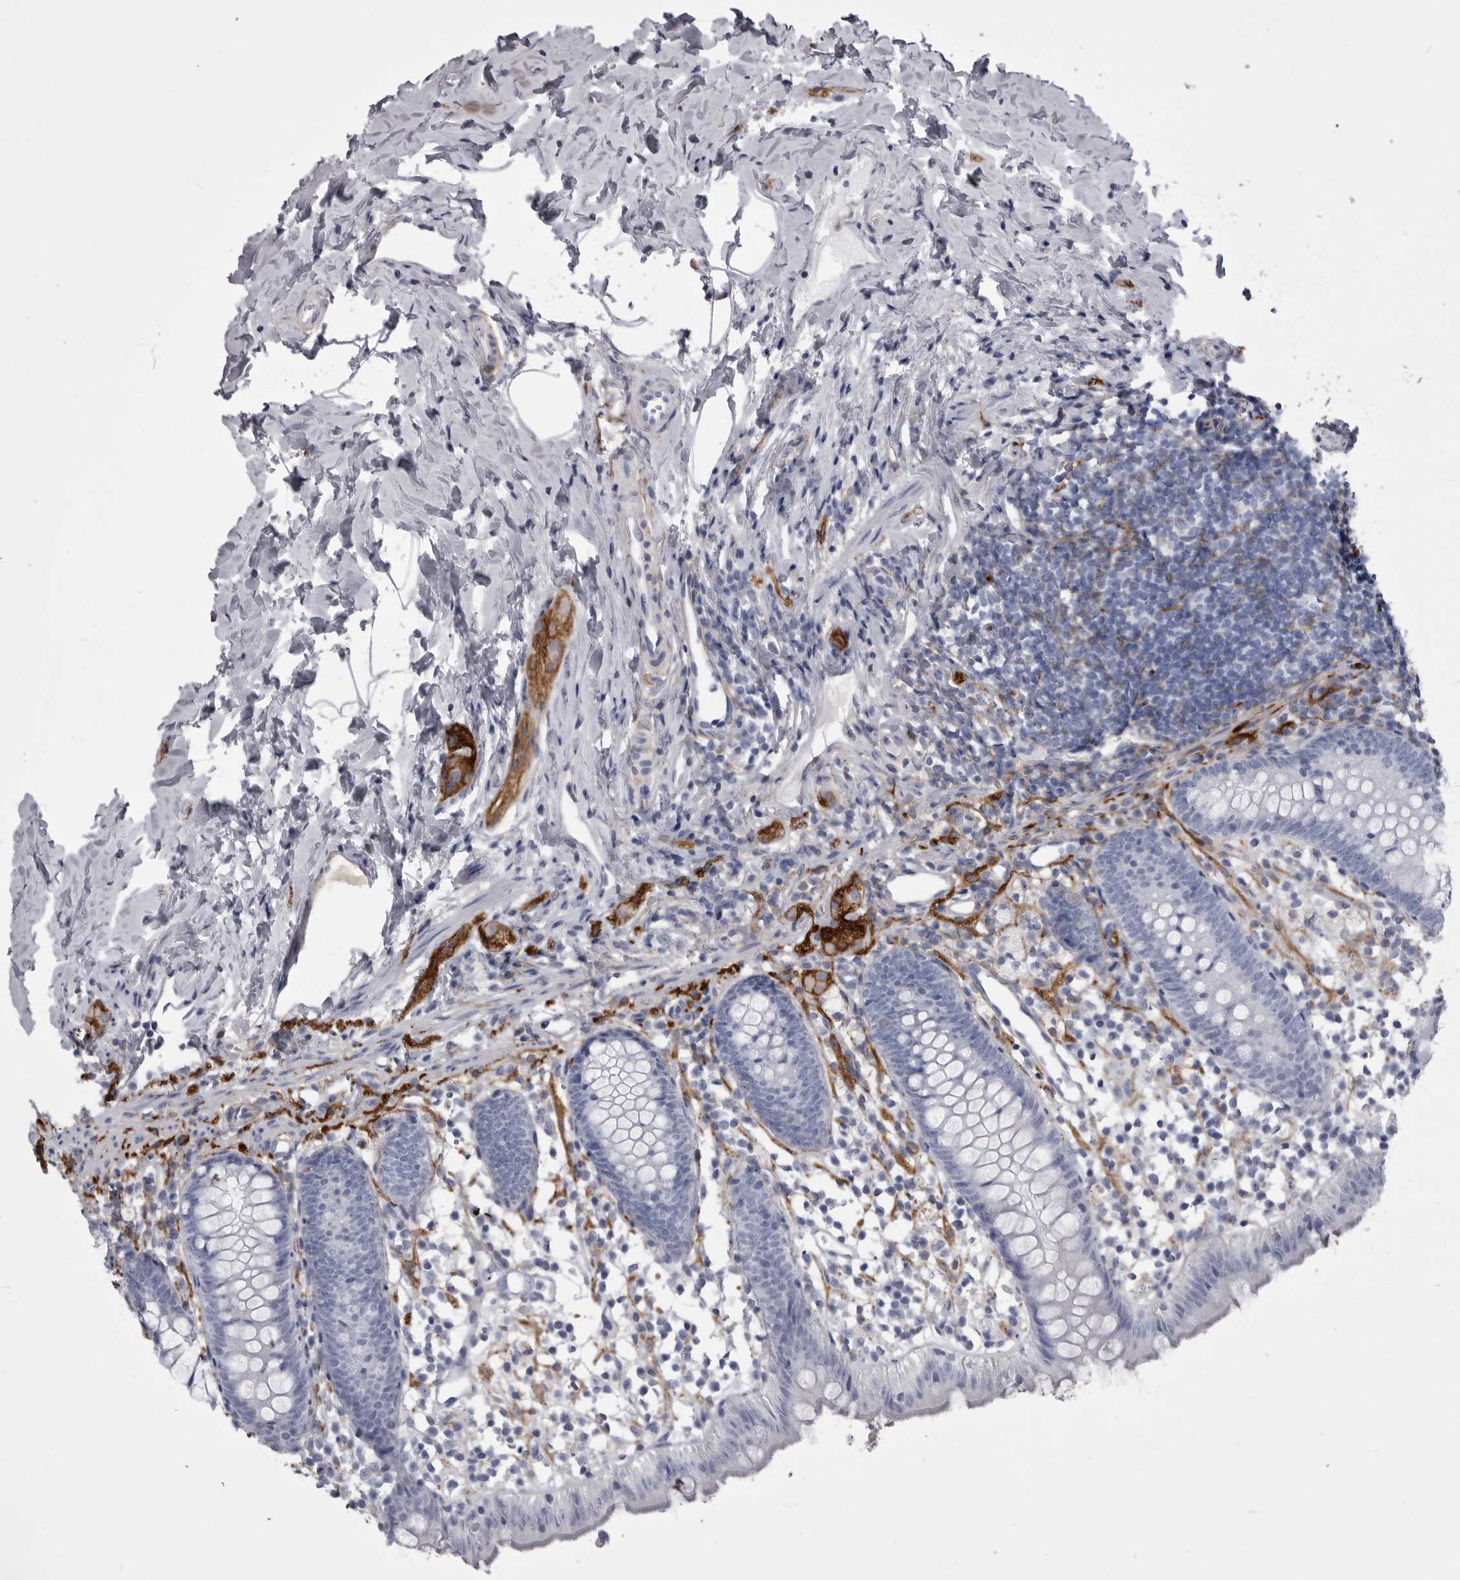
{"staining": {"intensity": "negative", "quantity": "none", "location": "none"}, "tissue": "appendix", "cell_type": "Glandular cells", "image_type": "normal", "snomed": [{"axis": "morphology", "description": "Normal tissue, NOS"}, {"axis": "topography", "description": "Appendix"}], "caption": "Immunohistochemistry micrograph of benign appendix stained for a protein (brown), which exhibits no staining in glandular cells. (Stains: DAB IHC with hematoxylin counter stain, Microscopy: brightfield microscopy at high magnification).", "gene": "ANK2", "patient": {"sex": "female", "age": 20}}